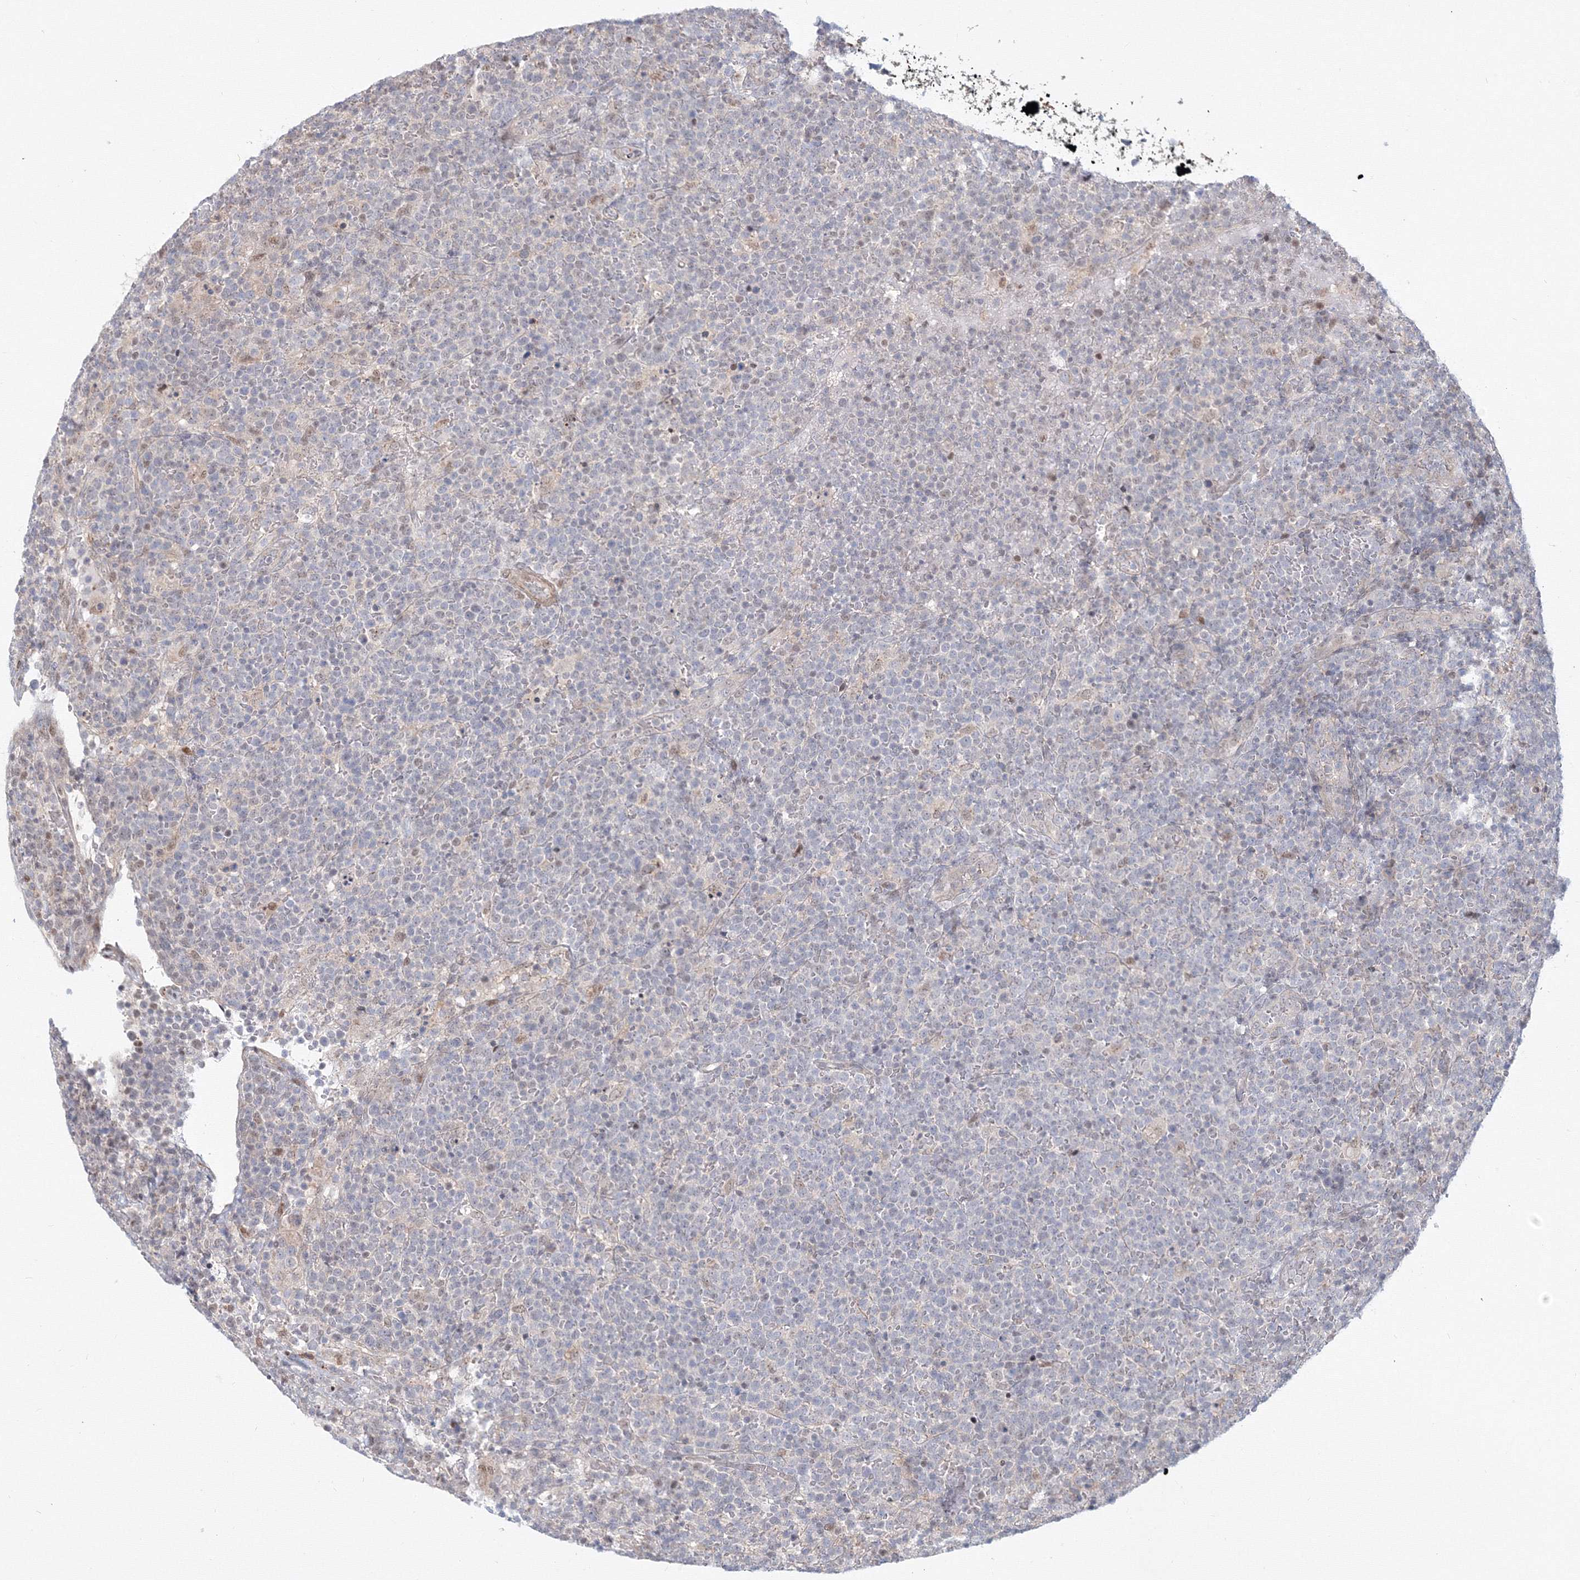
{"staining": {"intensity": "negative", "quantity": "none", "location": "none"}, "tissue": "lymphoma", "cell_type": "Tumor cells", "image_type": "cancer", "snomed": [{"axis": "morphology", "description": "Malignant lymphoma, non-Hodgkin's type, High grade"}, {"axis": "topography", "description": "Lymph node"}], "caption": "Immunohistochemistry of high-grade malignant lymphoma, non-Hodgkin's type reveals no staining in tumor cells.", "gene": "ARHGAP21", "patient": {"sex": "male", "age": 61}}